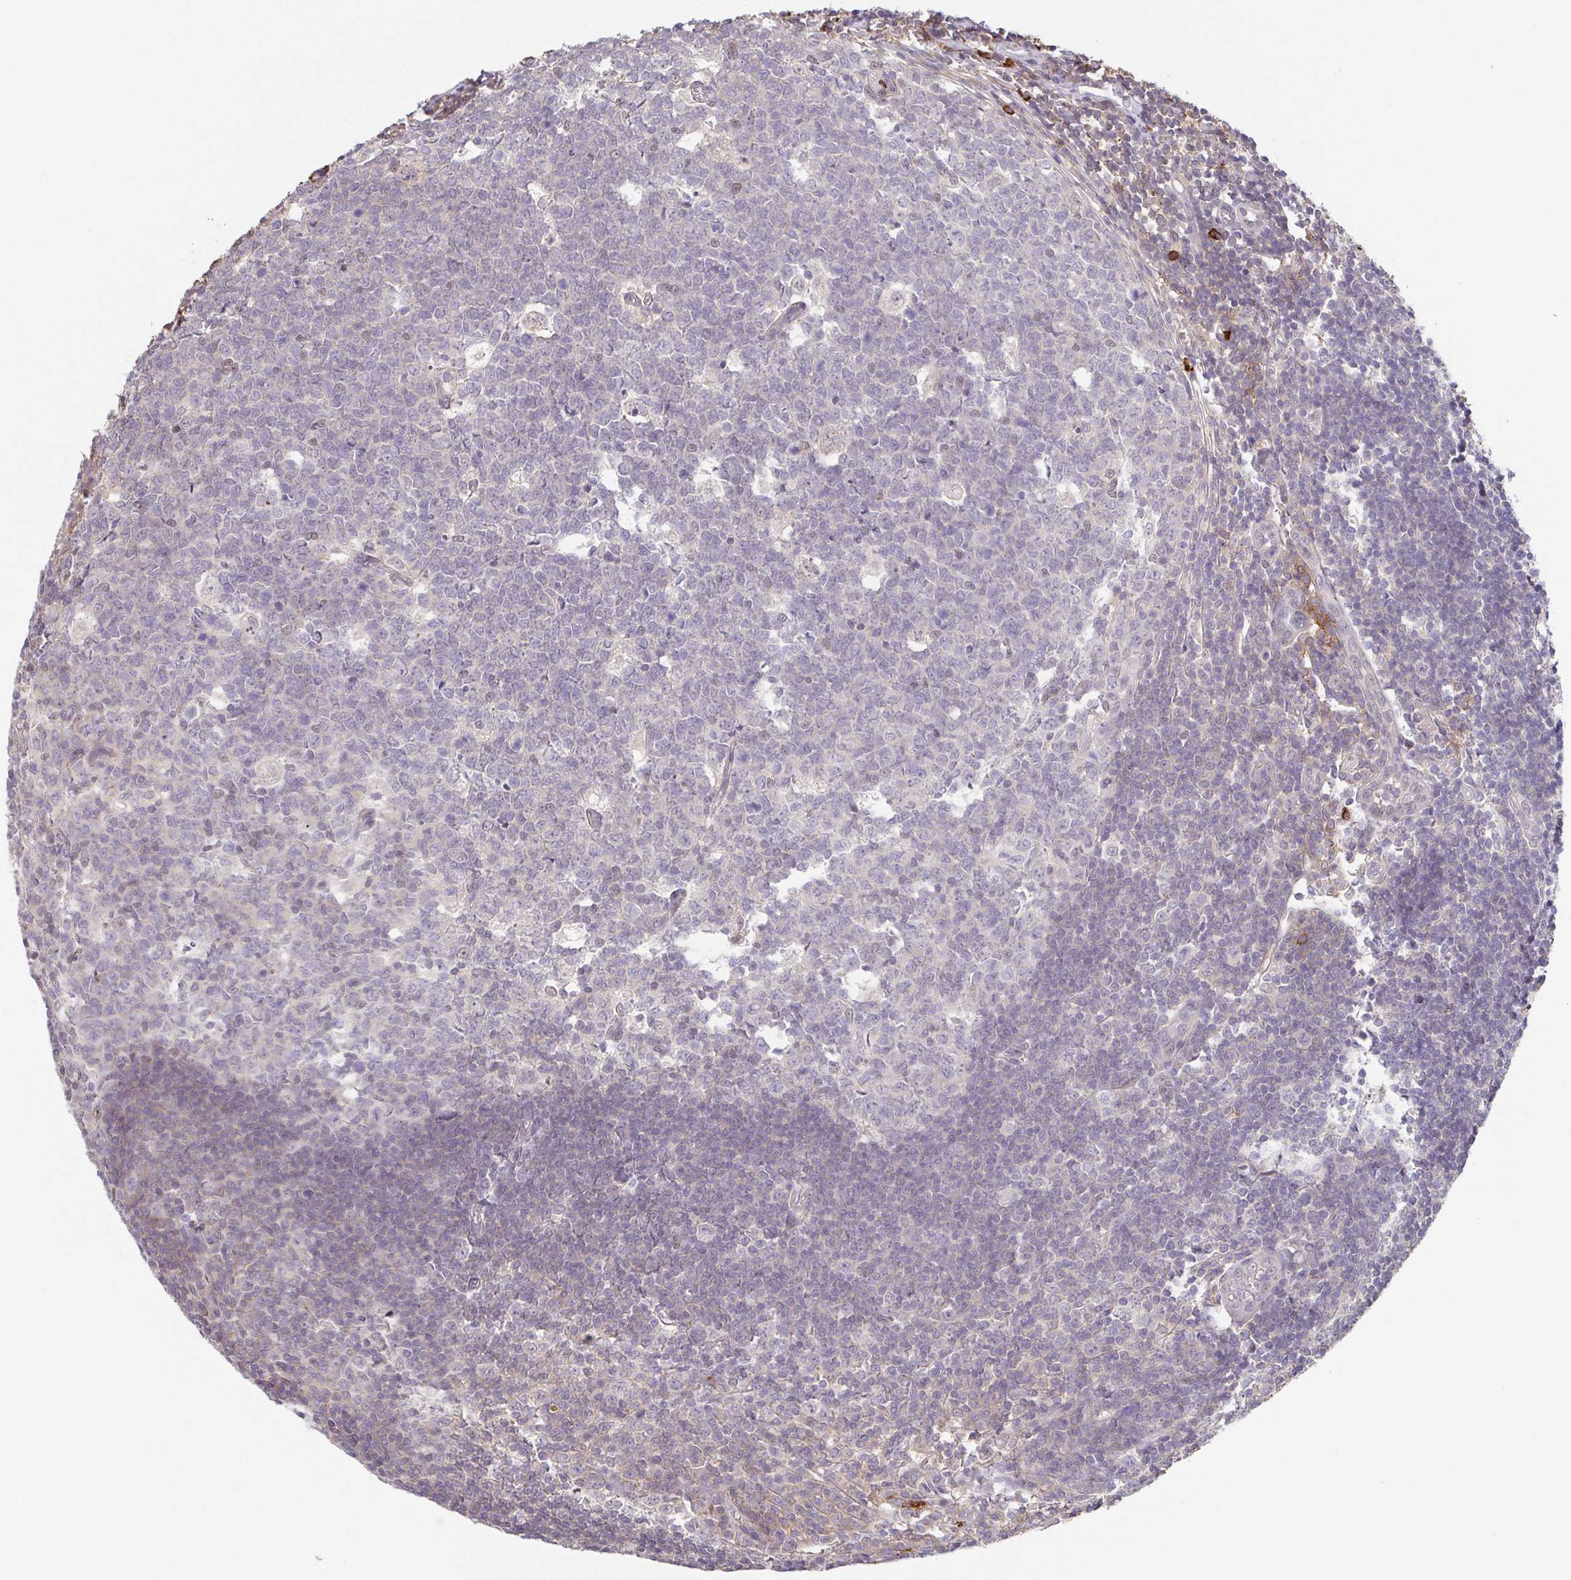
{"staining": {"intensity": "weak", "quantity": ">75%", "location": "cytoplasmic/membranous"}, "tissue": "appendix", "cell_type": "Glandular cells", "image_type": "normal", "snomed": [{"axis": "morphology", "description": "Normal tissue, NOS"}, {"axis": "topography", "description": "Appendix"}], "caption": "Human appendix stained with a brown dye reveals weak cytoplasmic/membranous positive expression in approximately >75% of glandular cells.", "gene": "PREPL", "patient": {"sex": "male", "age": 18}}